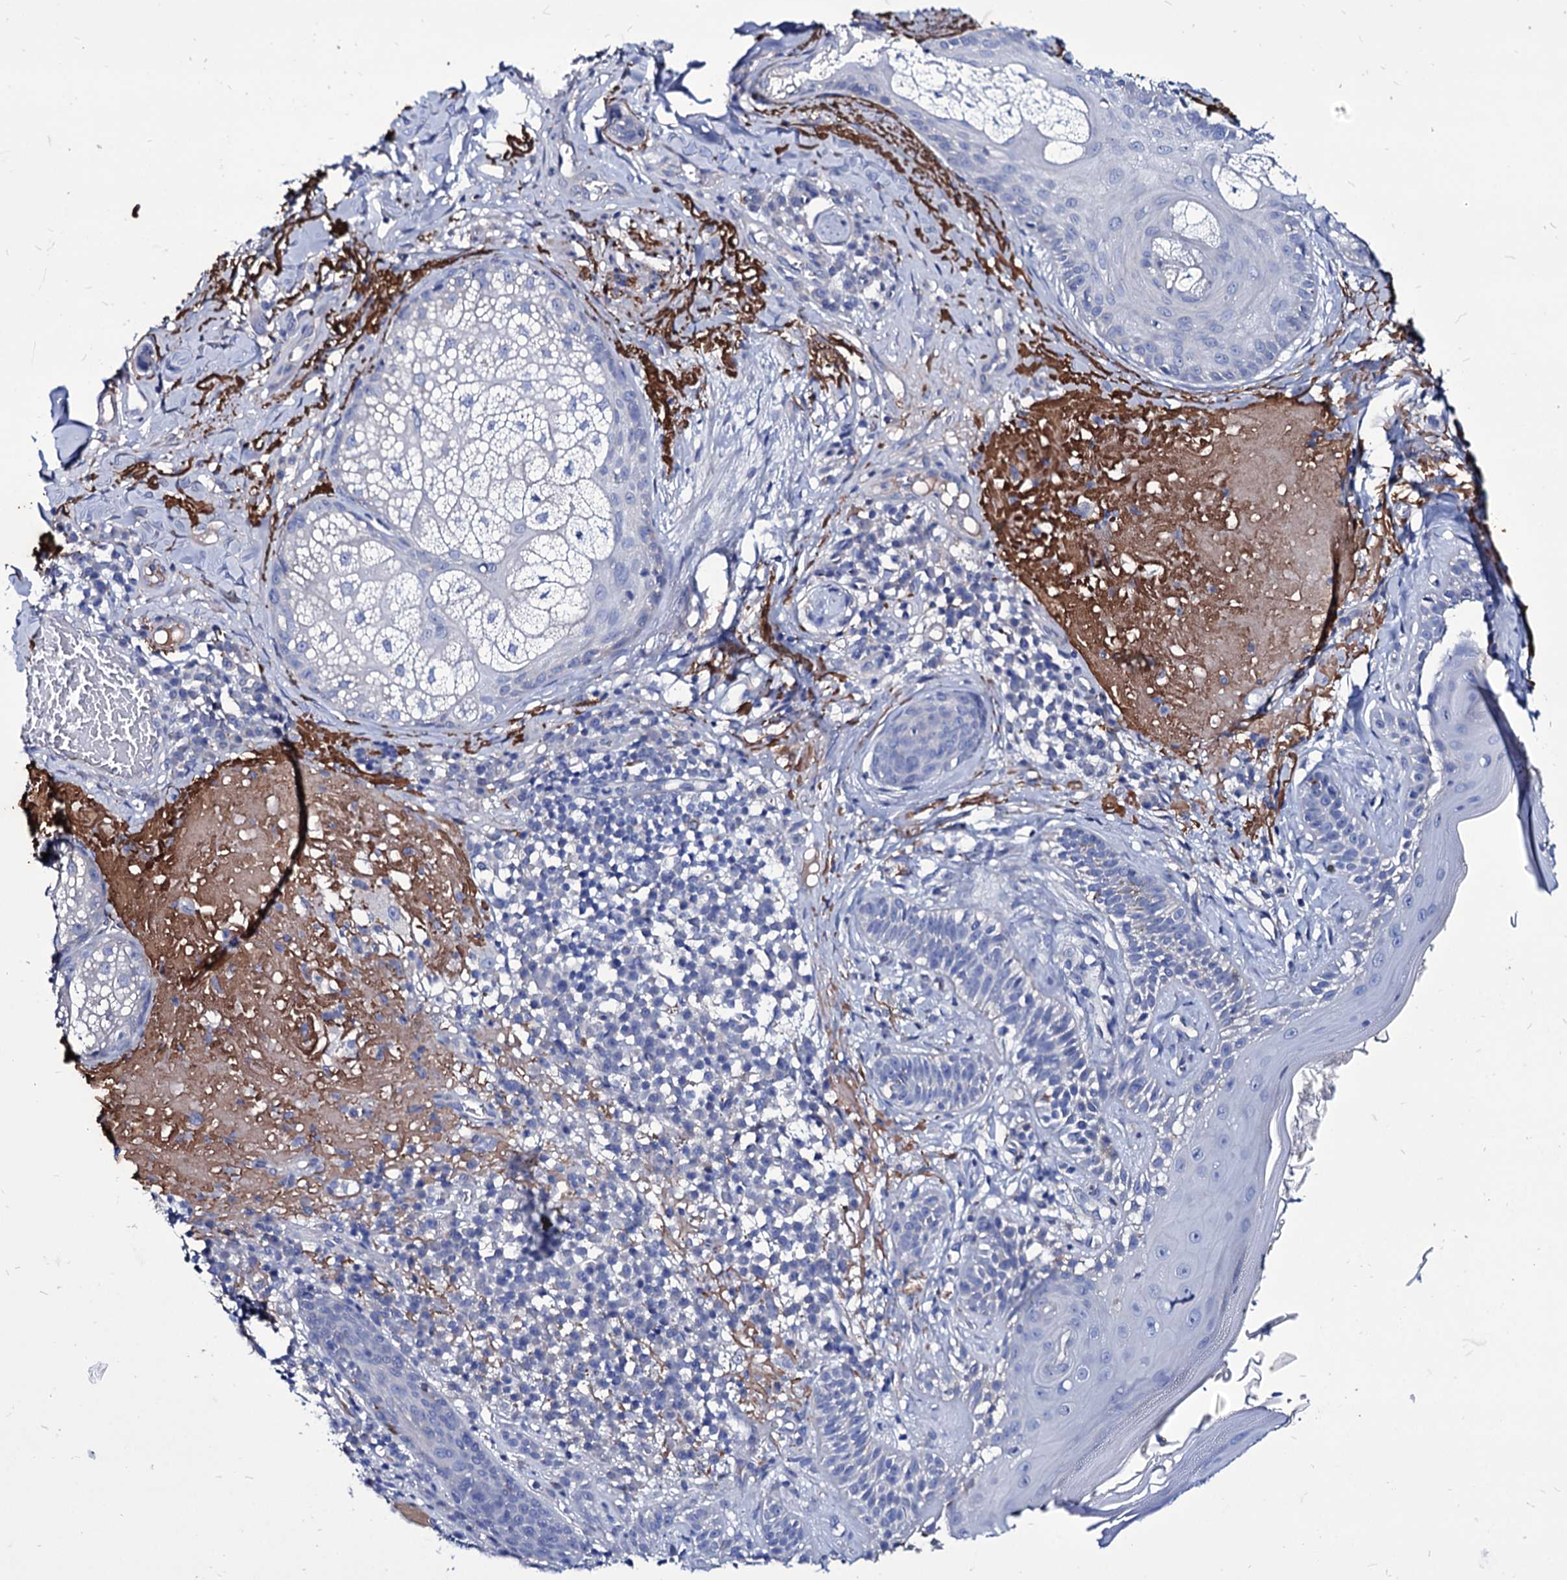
{"staining": {"intensity": "negative", "quantity": "none", "location": "none"}, "tissue": "skin cancer", "cell_type": "Tumor cells", "image_type": "cancer", "snomed": [{"axis": "morphology", "description": "Basal cell carcinoma"}, {"axis": "topography", "description": "Skin"}], "caption": "Skin cancer was stained to show a protein in brown. There is no significant staining in tumor cells.", "gene": "AXL", "patient": {"sex": "male", "age": 88}}